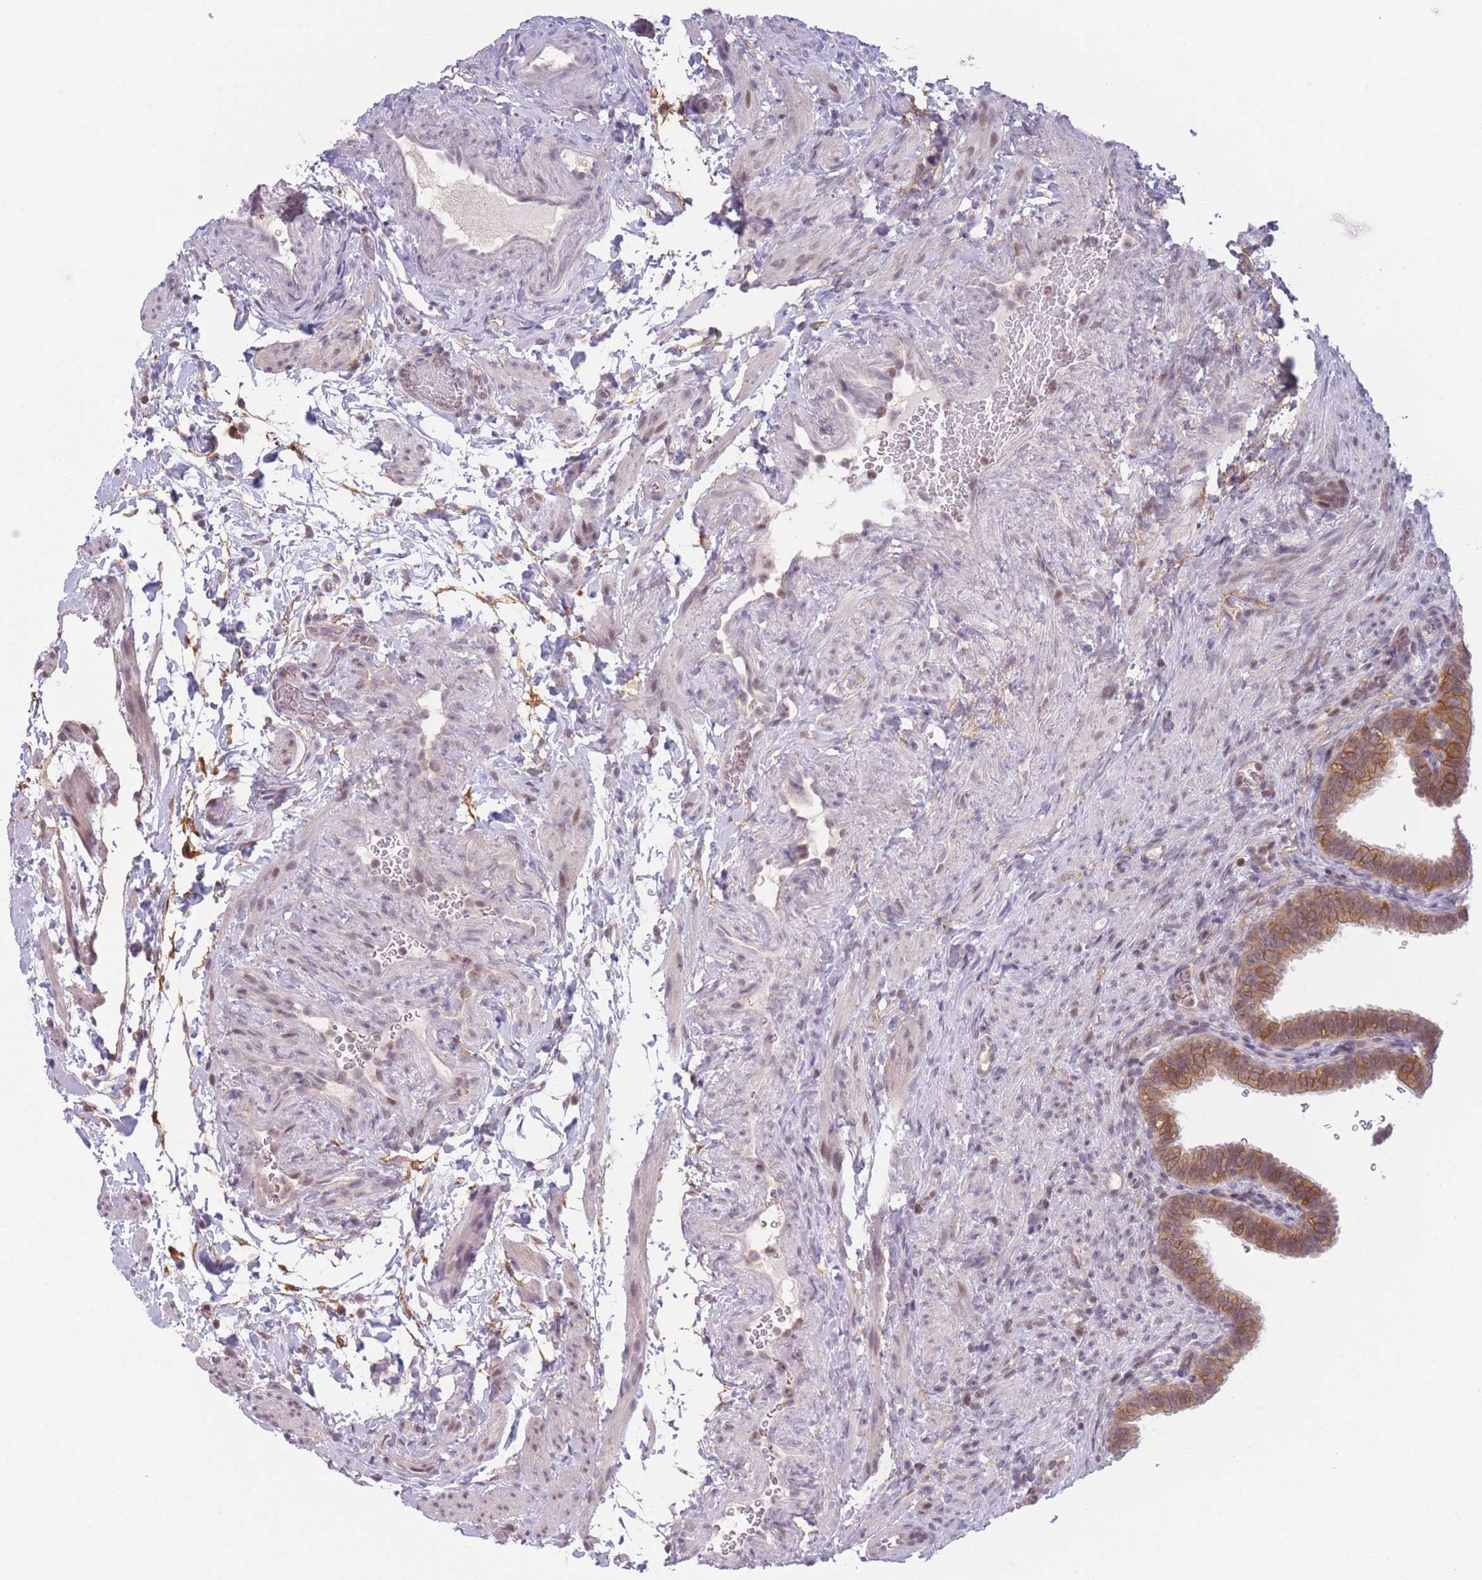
{"staining": {"intensity": "moderate", "quantity": ">75%", "location": "cytoplasmic/membranous,nuclear"}, "tissue": "fallopian tube", "cell_type": "Glandular cells", "image_type": "normal", "snomed": [{"axis": "morphology", "description": "Normal tissue, NOS"}, {"axis": "topography", "description": "Fallopian tube"}], "caption": "A histopathology image showing moderate cytoplasmic/membranous,nuclear staining in about >75% of glandular cells in unremarkable fallopian tube, as visualized by brown immunohistochemical staining.", "gene": "ENSG00000267179", "patient": {"sex": "female", "age": 41}}